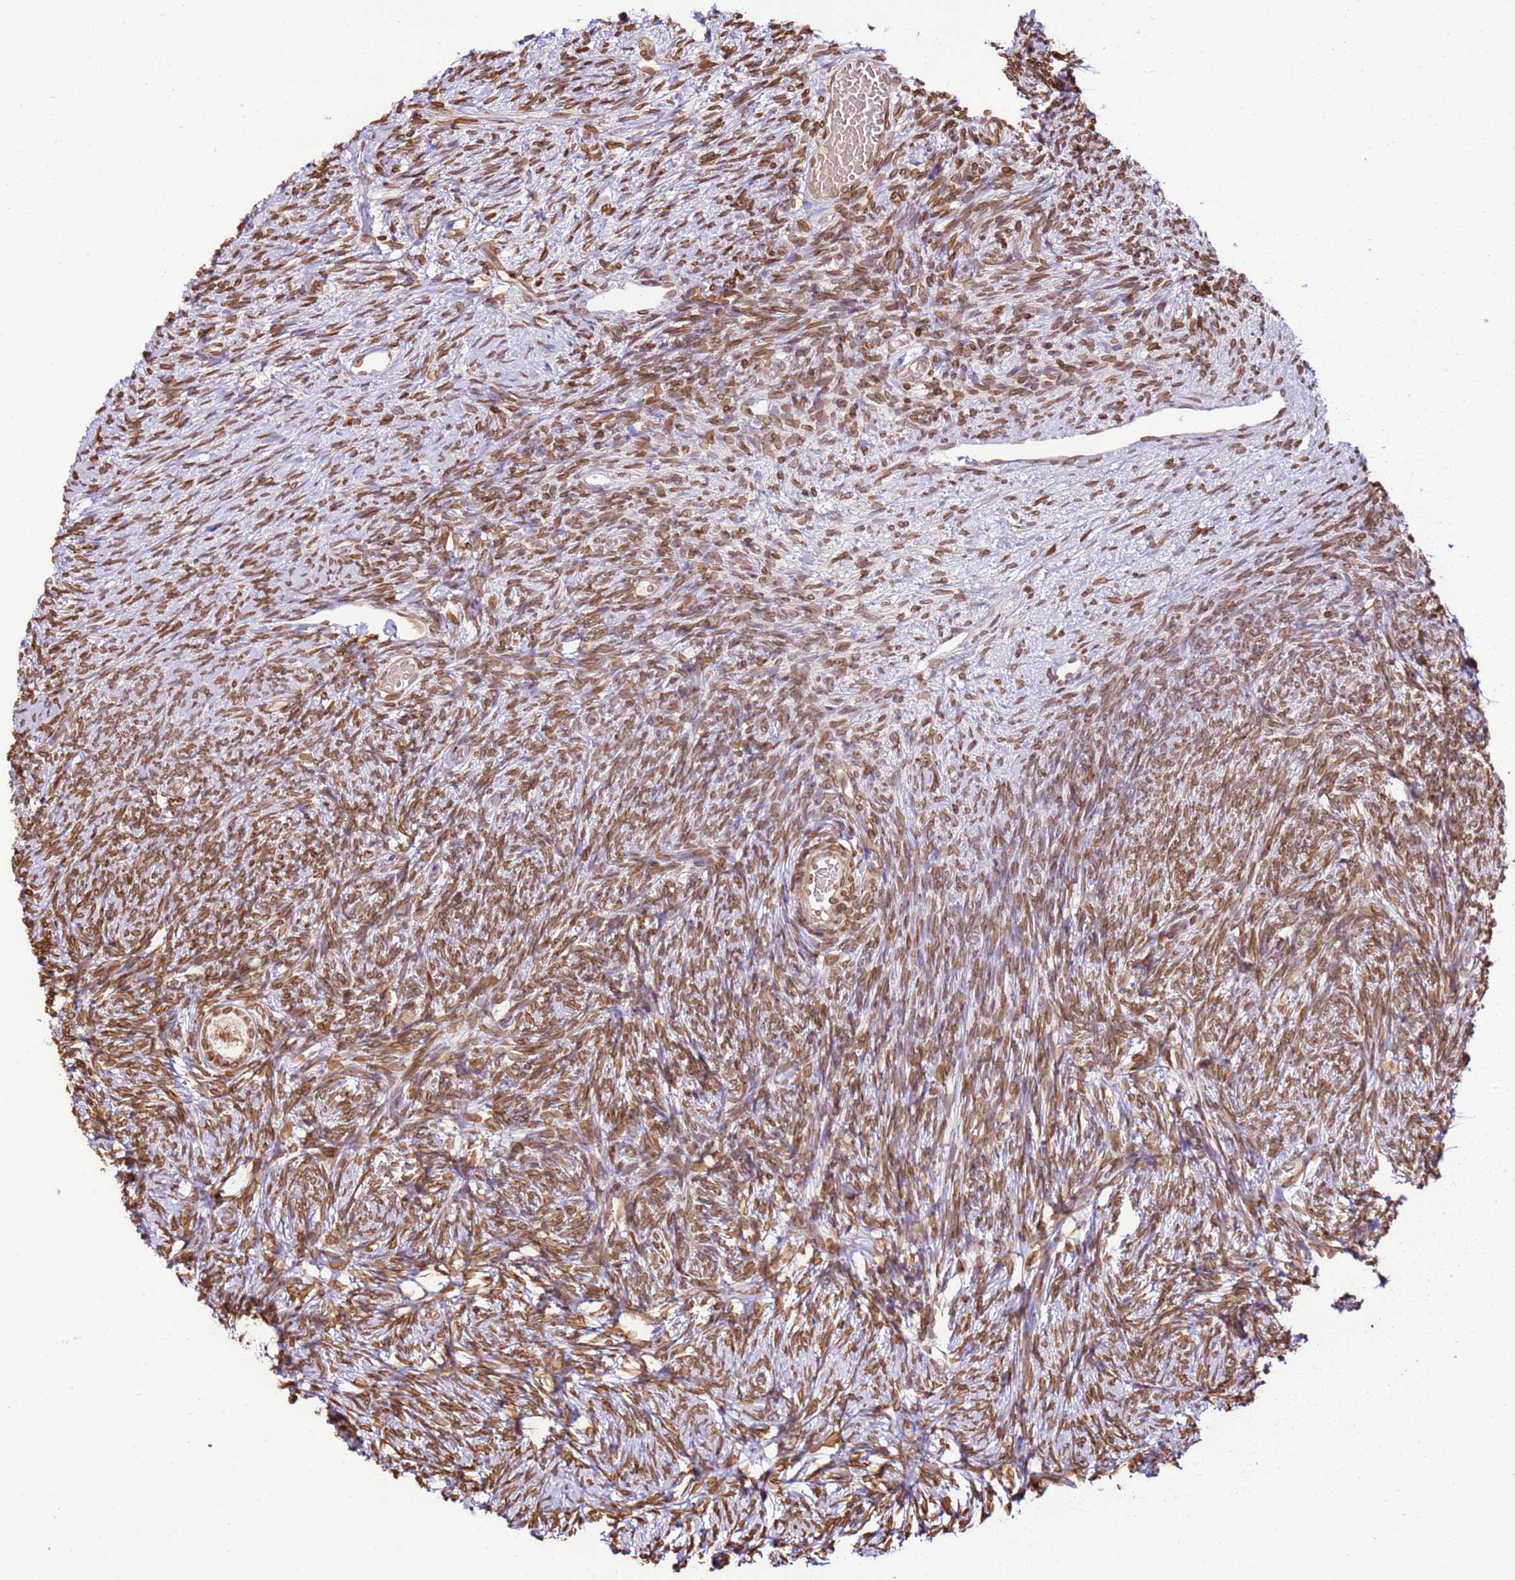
{"staining": {"intensity": "moderate", "quantity": ">75%", "location": "cytoplasmic/membranous,nuclear"}, "tissue": "ovary", "cell_type": "Follicle cells", "image_type": "normal", "snomed": [{"axis": "morphology", "description": "Normal tissue, NOS"}, {"axis": "topography", "description": "Ovary"}], "caption": "Follicle cells display moderate cytoplasmic/membranous,nuclear positivity in approximately >75% of cells in benign ovary.", "gene": "TMEM47", "patient": {"sex": "female", "age": 39}}